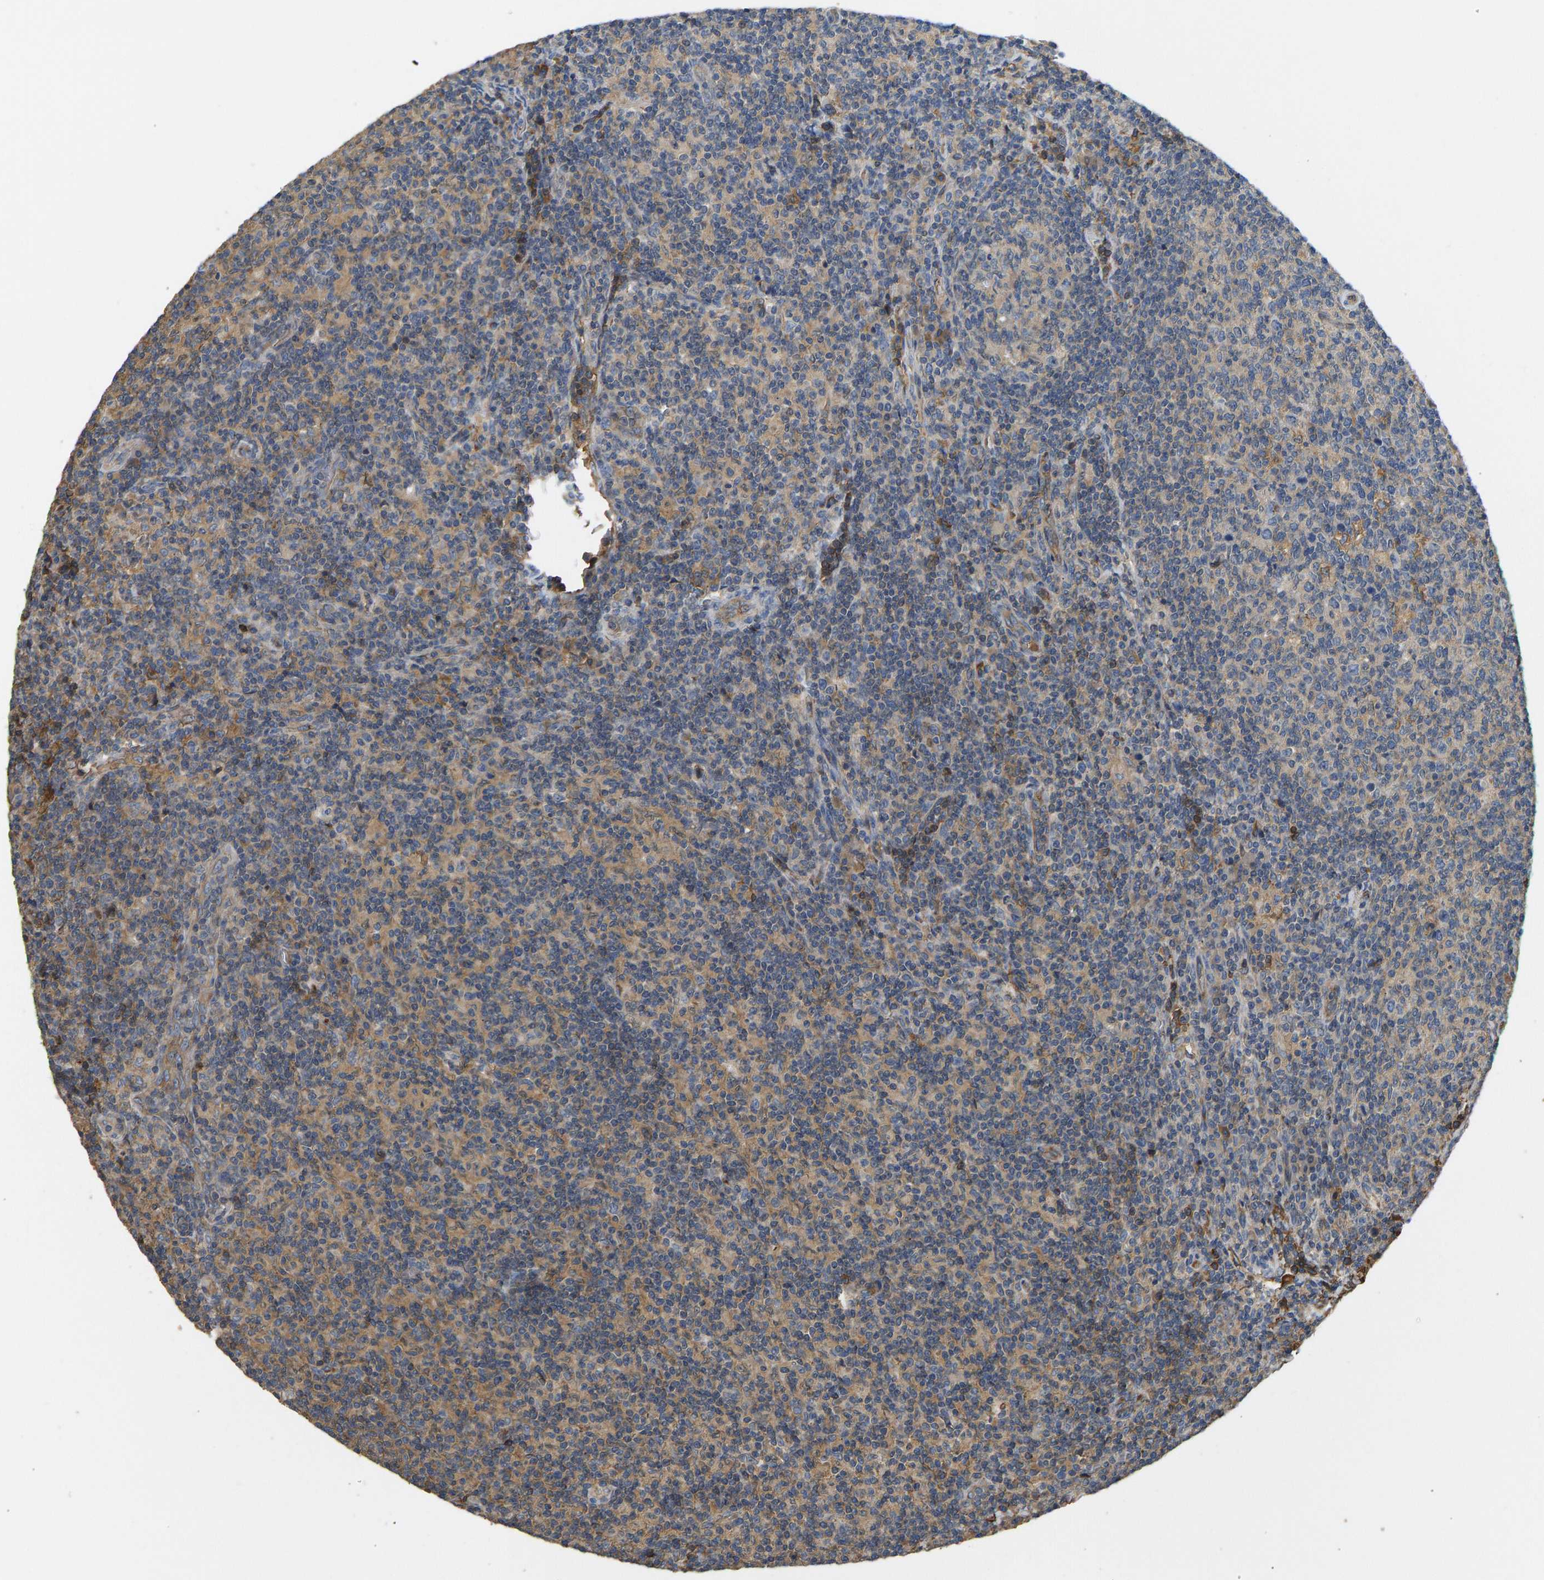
{"staining": {"intensity": "weak", "quantity": "25%-75%", "location": "cytoplasmic/membranous"}, "tissue": "lymph node", "cell_type": "Germinal center cells", "image_type": "normal", "snomed": [{"axis": "morphology", "description": "Normal tissue, NOS"}, {"axis": "morphology", "description": "Inflammation, NOS"}, {"axis": "topography", "description": "Lymph node"}], "caption": "Benign lymph node demonstrates weak cytoplasmic/membranous positivity in about 25%-75% of germinal center cells The protein is stained brown, and the nuclei are stained in blue (DAB IHC with brightfield microscopy, high magnification)..", "gene": "VCPKMT", "patient": {"sex": "male", "age": 55}}